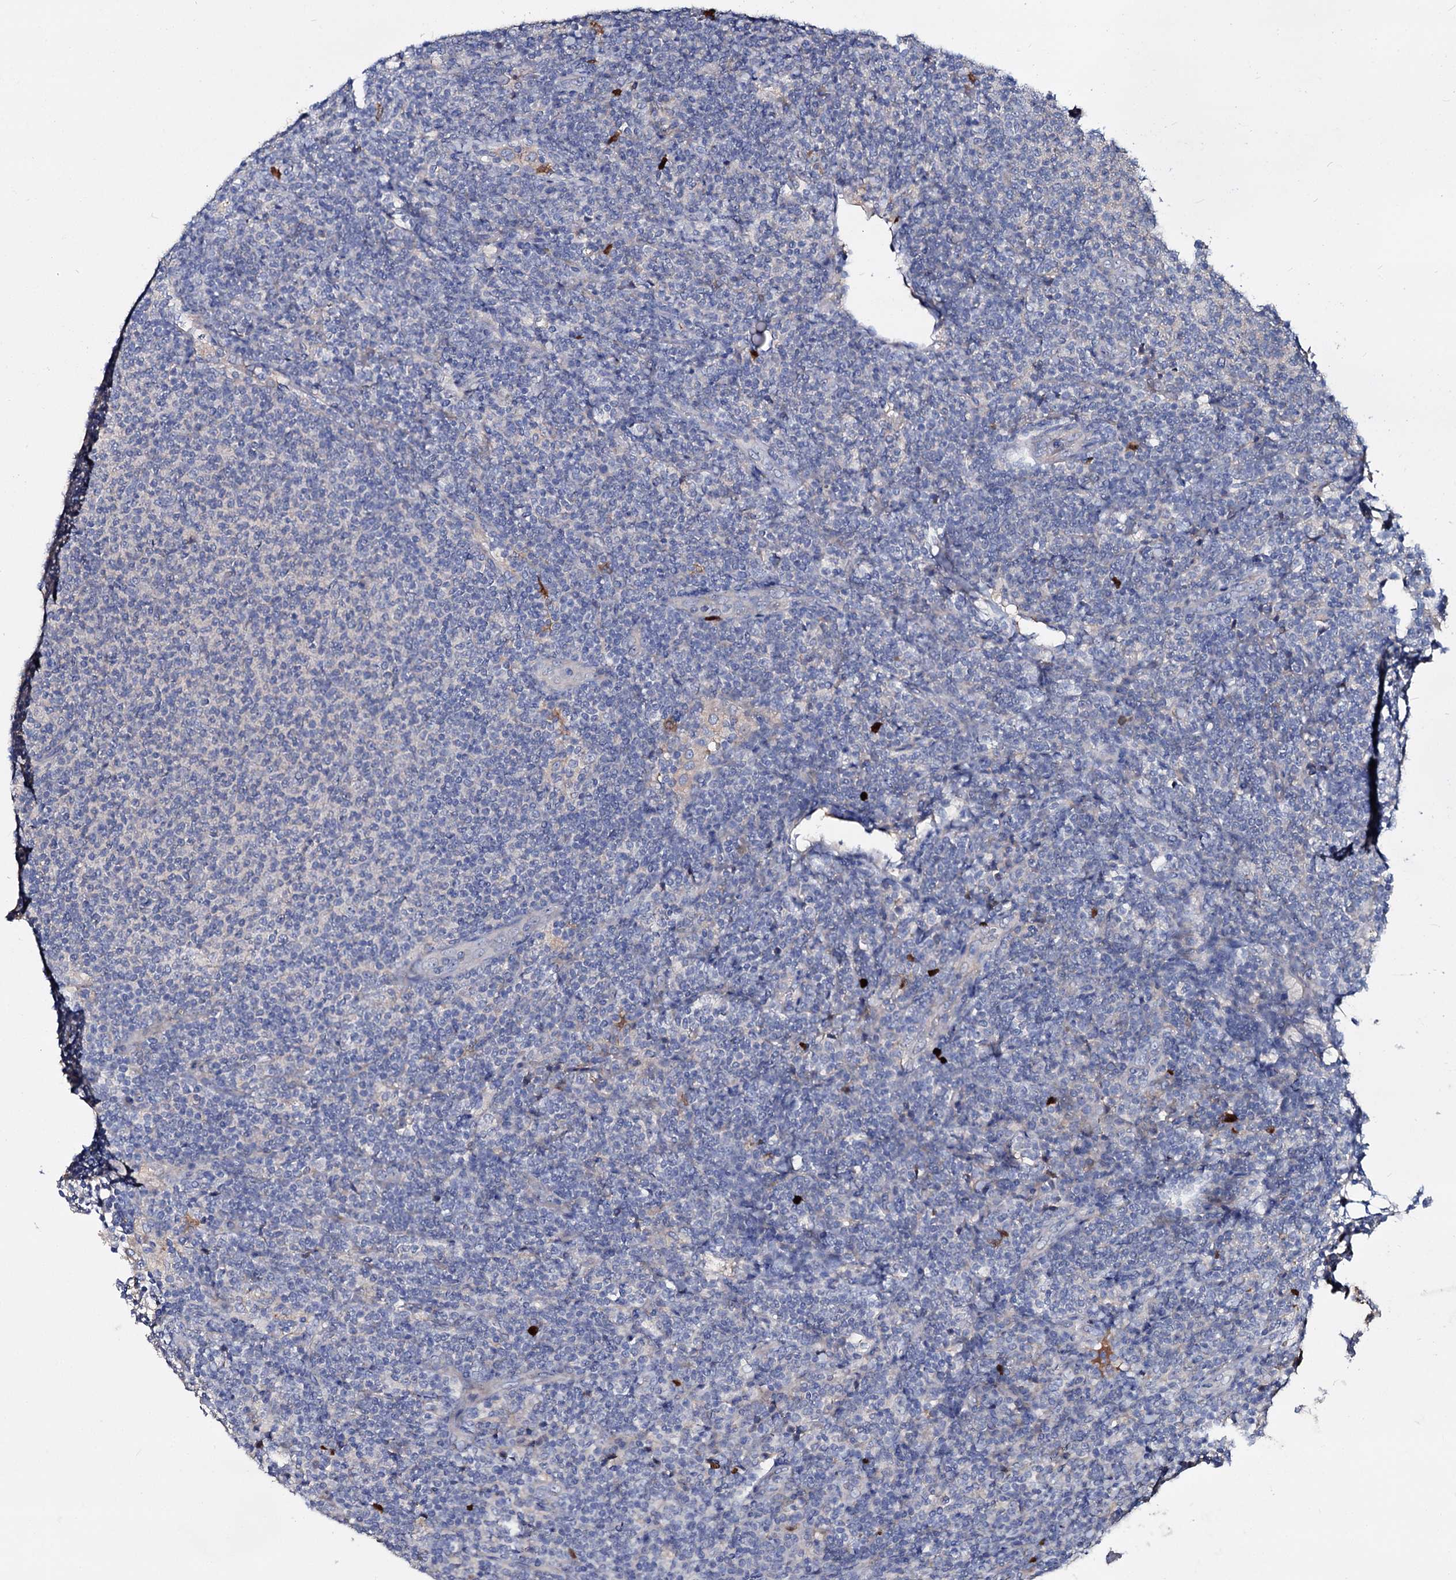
{"staining": {"intensity": "negative", "quantity": "none", "location": "none"}, "tissue": "lymphoma", "cell_type": "Tumor cells", "image_type": "cancer", "snomed": [{"axis": "morphology", "description": "Malignant lymphoma, non-Hodgkin's type, Low grade"}, {"axis": "topography", "description": "Lymph node"}], "caption": "Immunohistochemistry (IHC) image of malignant lymphoma, non-Hodgkin's type (low-grade) stained for a protein (brown), which exhibits no expression in tumor cells.", "gene": "ACY3", "patient": {"sex": "male", "age": 66}}